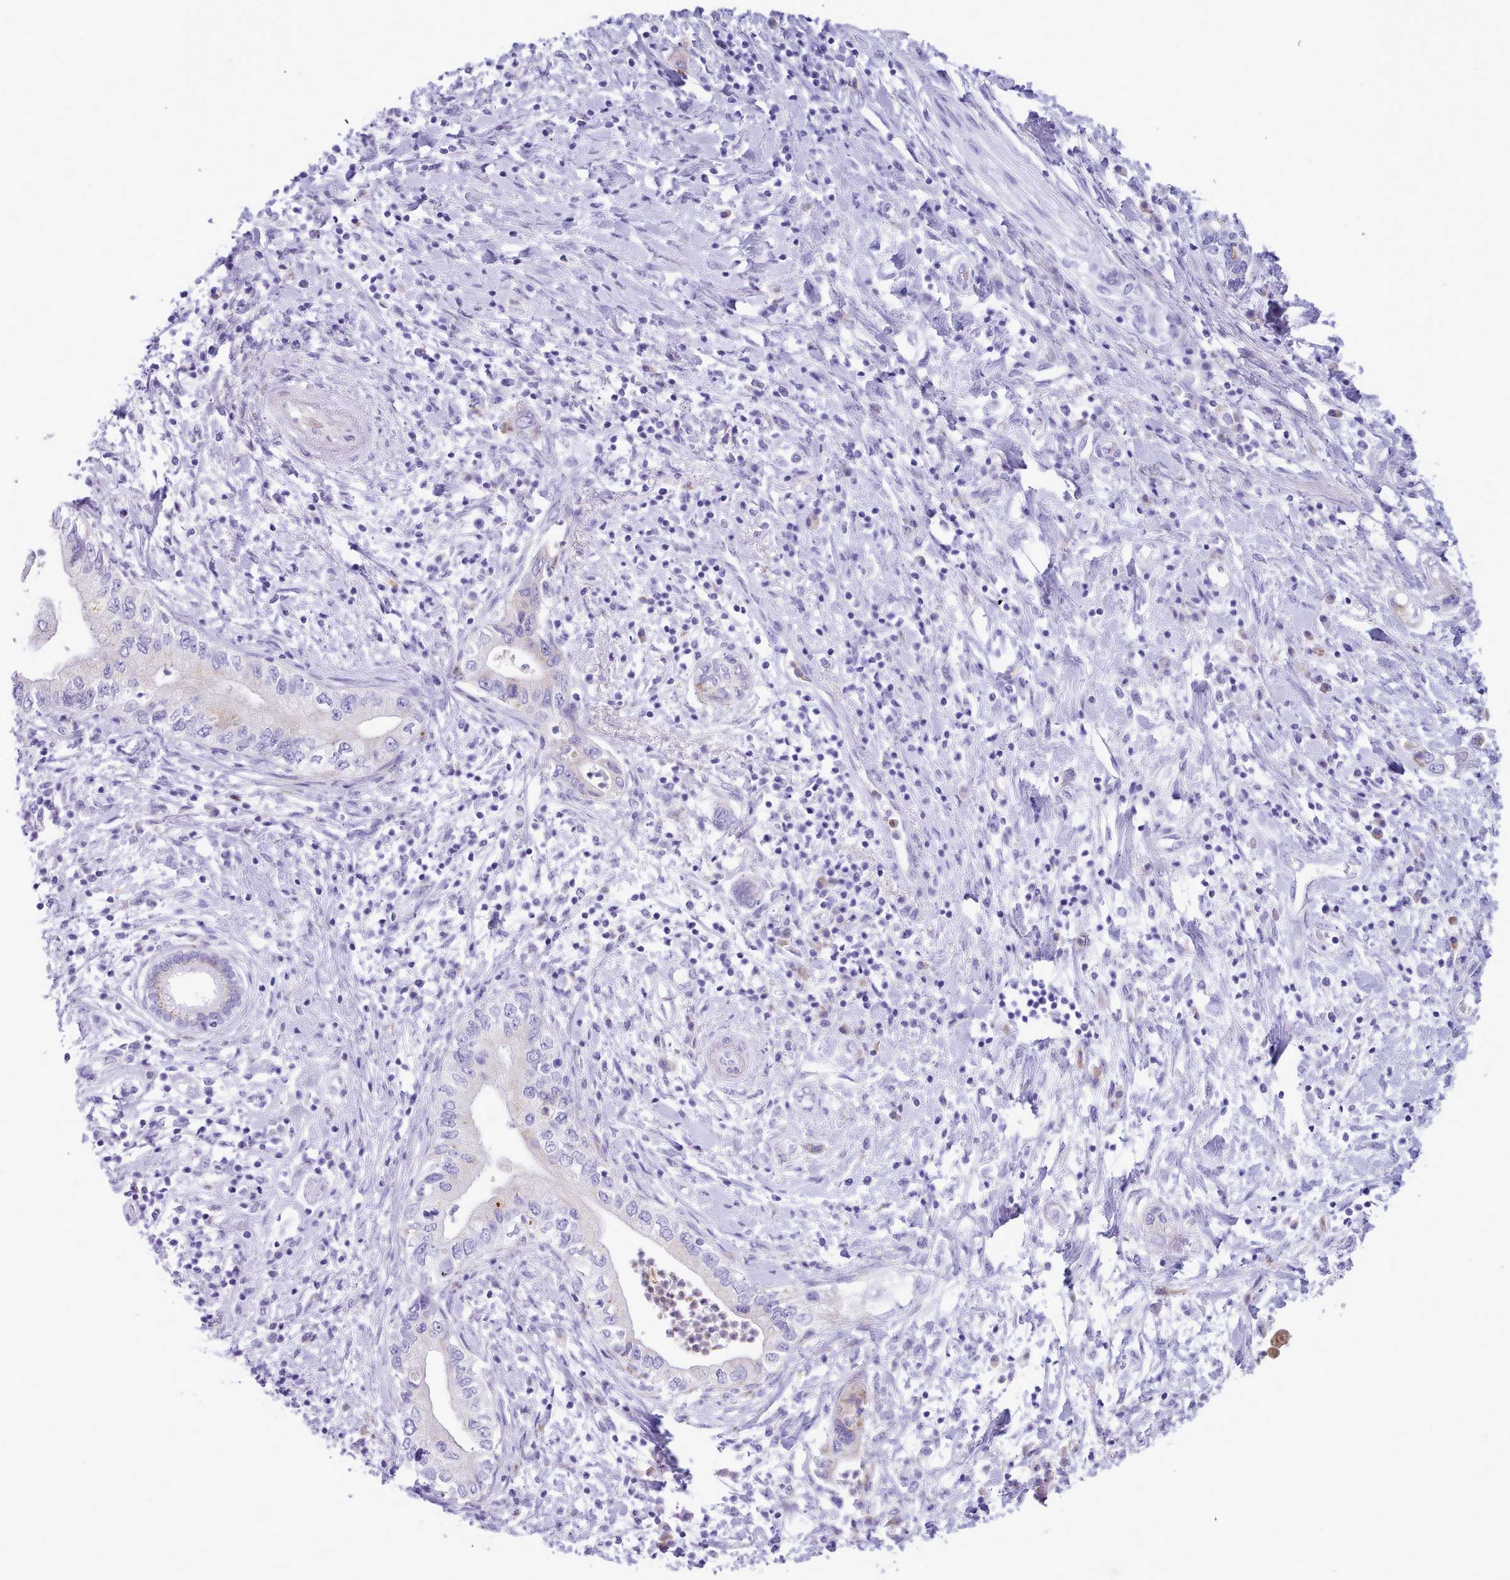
{"staining": {"intensity": "negative", "quantity": "none", "location": "none"}, "tissue": "pancreatic cancer", "cell_type": "Tumor cells", "image_type": "cancer", "snomed": [{"axis": "morphology", "description": "Adenocarcinoma, NOS"}, {"axis": "topography", "description": "Pancreas"}], "caption": "Adenocarcinoma (pancreatic) stained for a protein using immunohistochemistry (IHC) shows no positivity tumor cells.", "gene": "NKX1-2", "patient": {"sex": "female", "age": 73}}